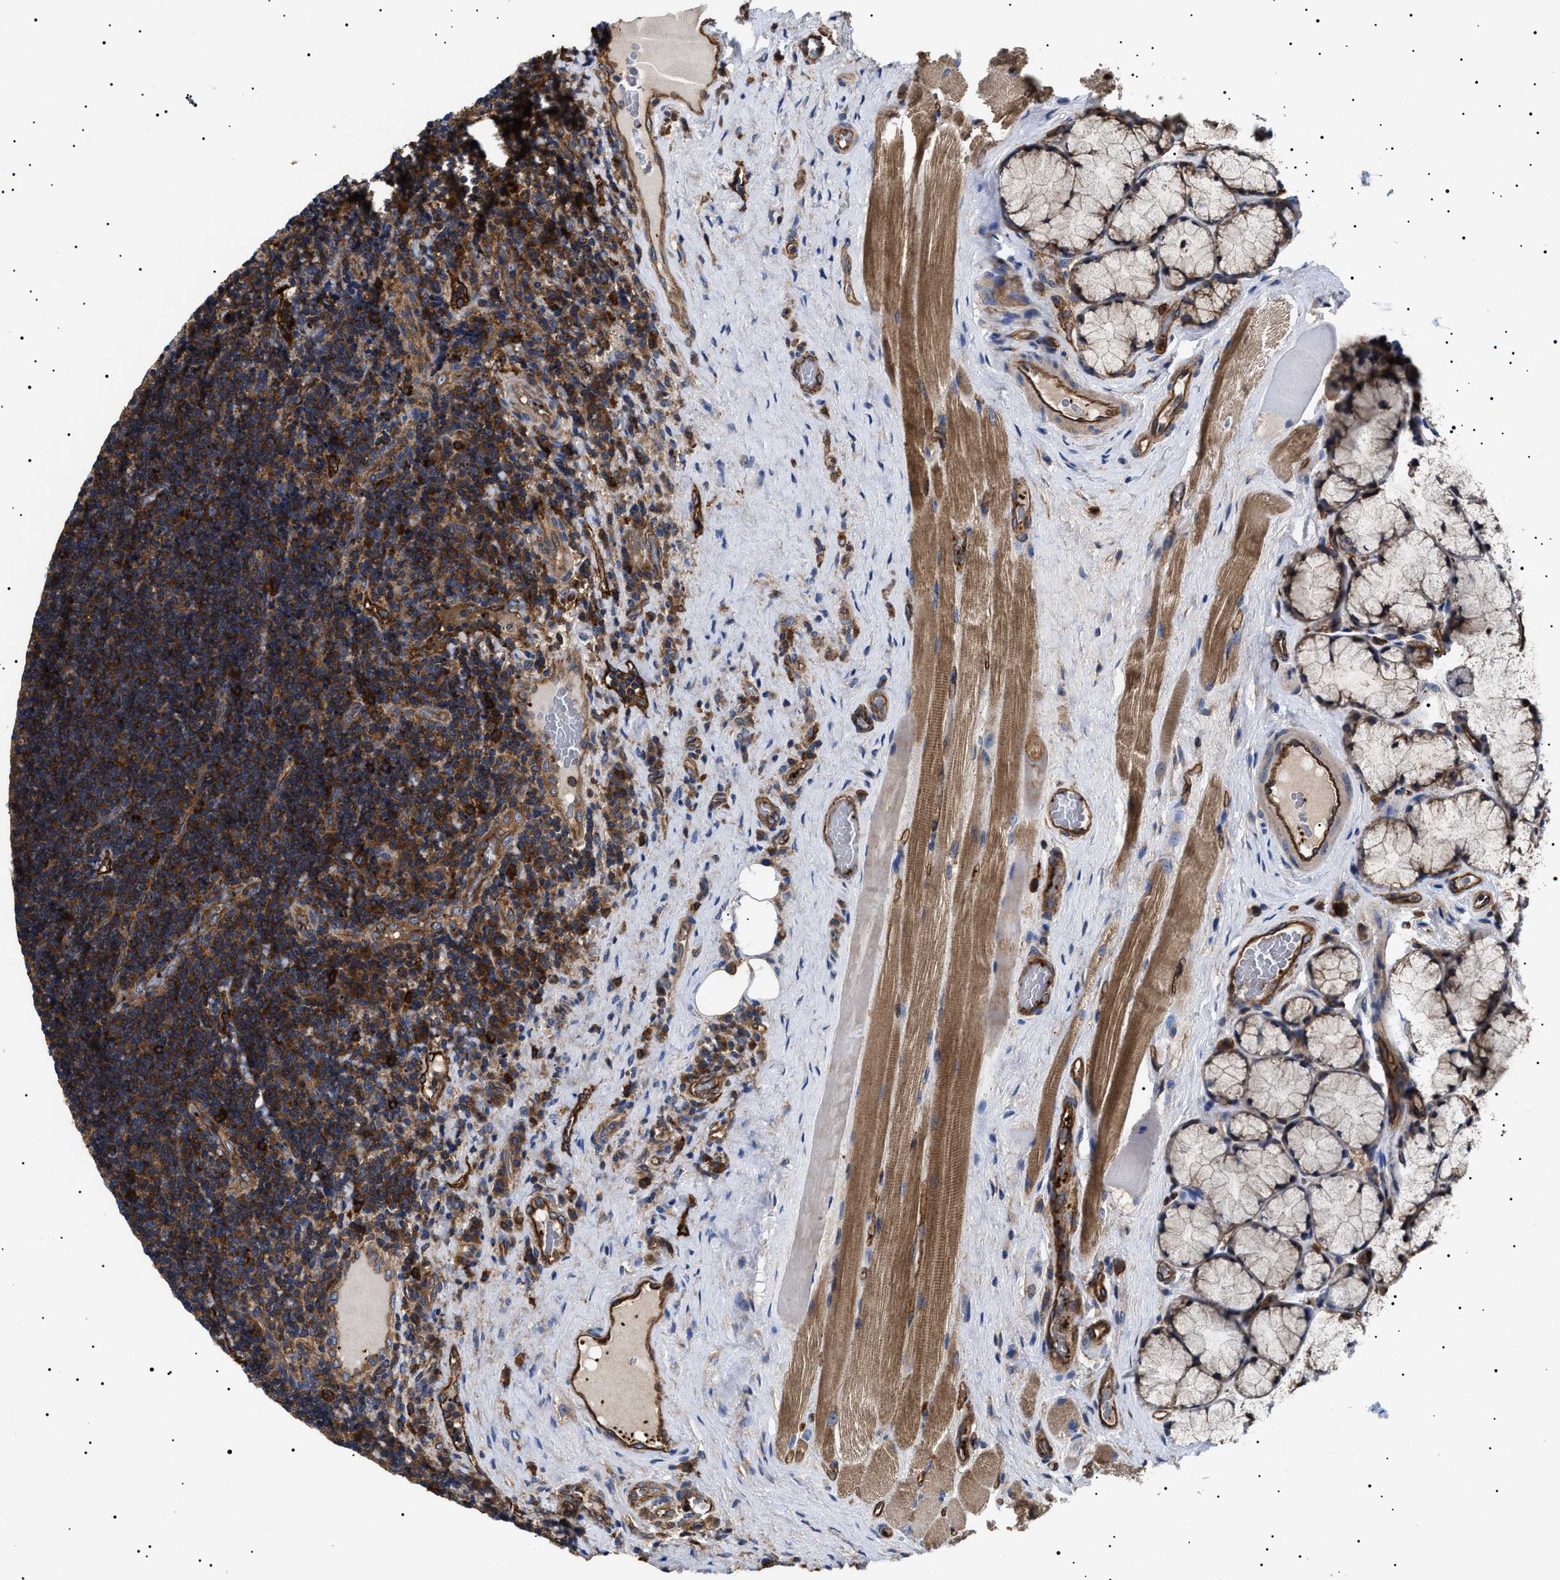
{"staining": {"intensity": "strong", "quantity": ">75%", "location": "cytoplasmic/membranous"}, "tissue": "lymphoma", "cell_type": "Tumor cells", "image_type": "cancer", "snomed": [{"axis": "morphology", "description": "Malignant lymphoma, non-Hodgkin's type, High grade"}, {"axis": "topography", "description": "Tonsil"}], "caption": "Strong cytoplasmic/membranous expression for a protein is identified in approximately >75% of tumor cells of malignant lymphoma, non-Hodgkin's type (high-grade) using immunohistochemistry.", "gene": "TPP2", "patient": {"sex": "female", "age": 36}}